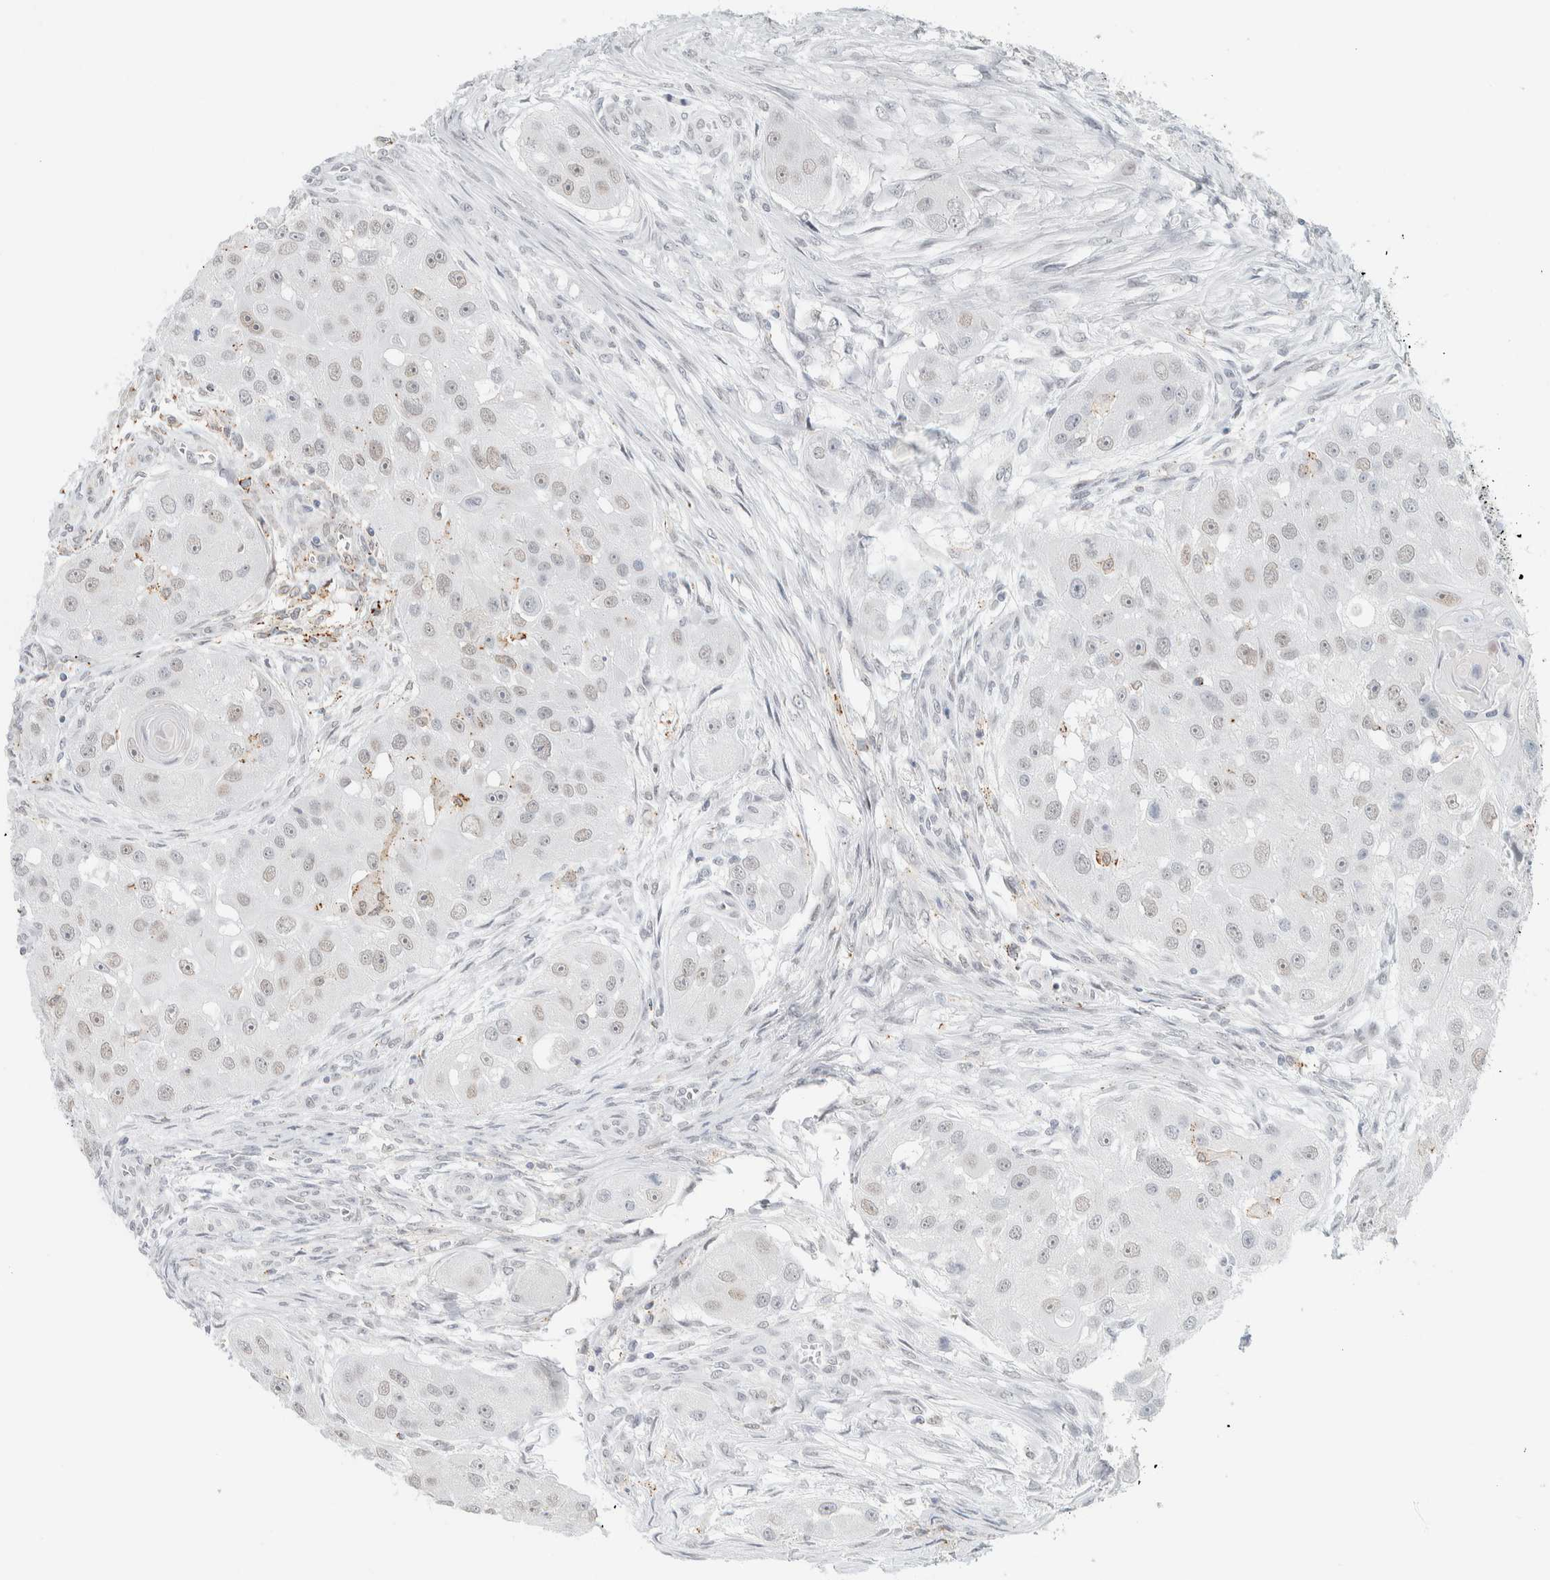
{"staining": {"intensity": "negative", "quantity": "none", "location": "none"}, "tissue": "head and neck cancer", "cell_type": "Tumor cells", "image_type": "cancer", "snomed": [{"axis": "morphology", "description": "Normal tissue, NOS"}, {"axis": "morphology", "description": "Squamous cell carcinoma, NOS"}, {"axis": "topography", "description": "Skeletal muscle"}, {"axis": "topography", "description": "Head-Neck"}], "caption": "Head and neck cancer (squamous cell carcinoma) stained for a protein using IHC reveals no positivity tumor cells.", "gene": "CDH17", "patient": {"sex": "male", "age": 51}}